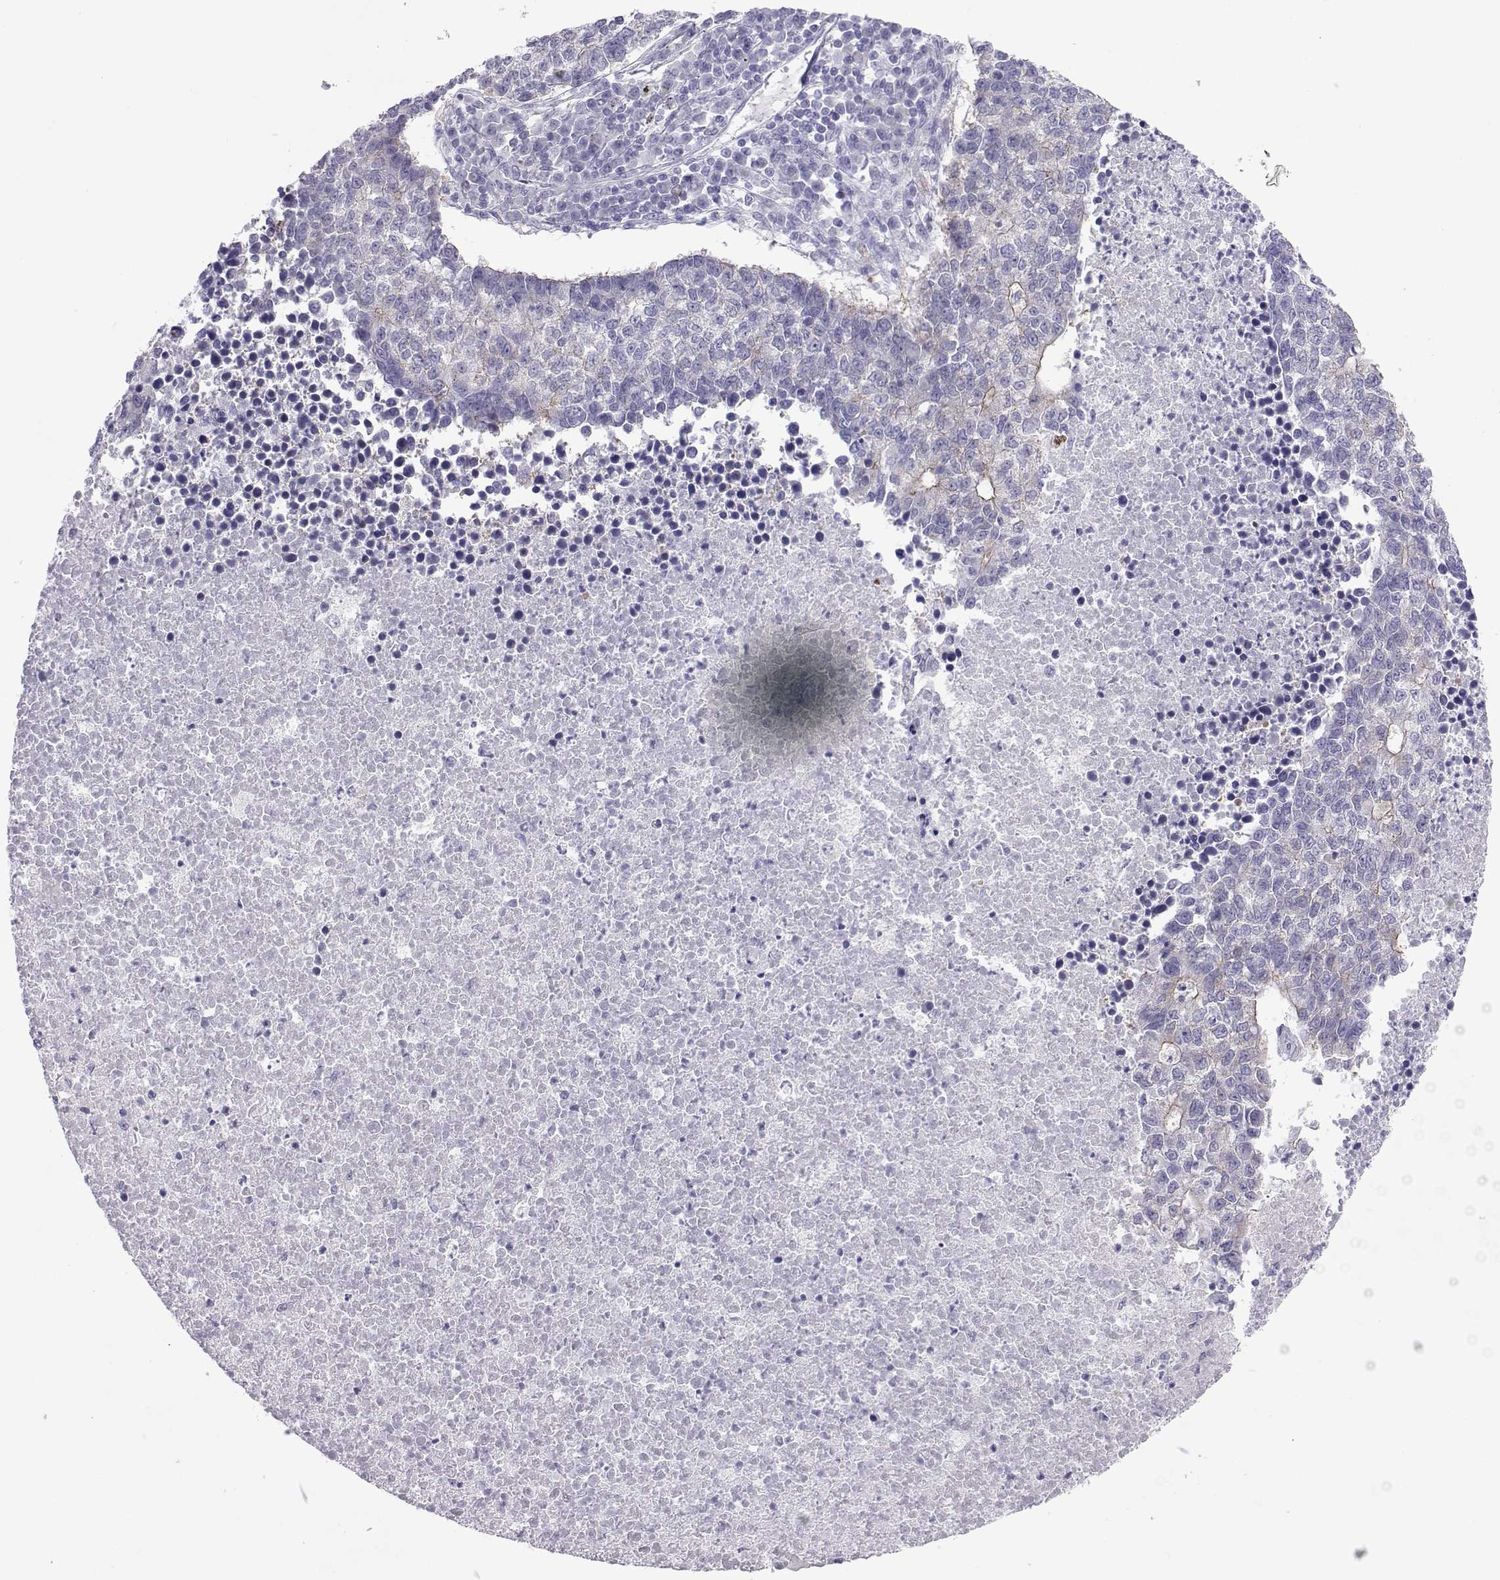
{"staining": {"intensity": "moderate", "quantity": "<25%", "location": "cytoplasmic/membranous"}, "tissue": "lung cancer", "cell_type": "Tumor cells", "image_type": "cancer", "snomed": [{"axis": "morphology", "description": "Adenocarcinoma, NOS"}, {"axis": "topography", "description": "Lung"}], "caption": "An image of lung cancer (adenocarcinoma) stained for a protein reveals moderate cytoplasmic/membranous brown staining in tumor cells.", "gene": "COL22A1", "patient": {"sex": "male", "age": 57}}